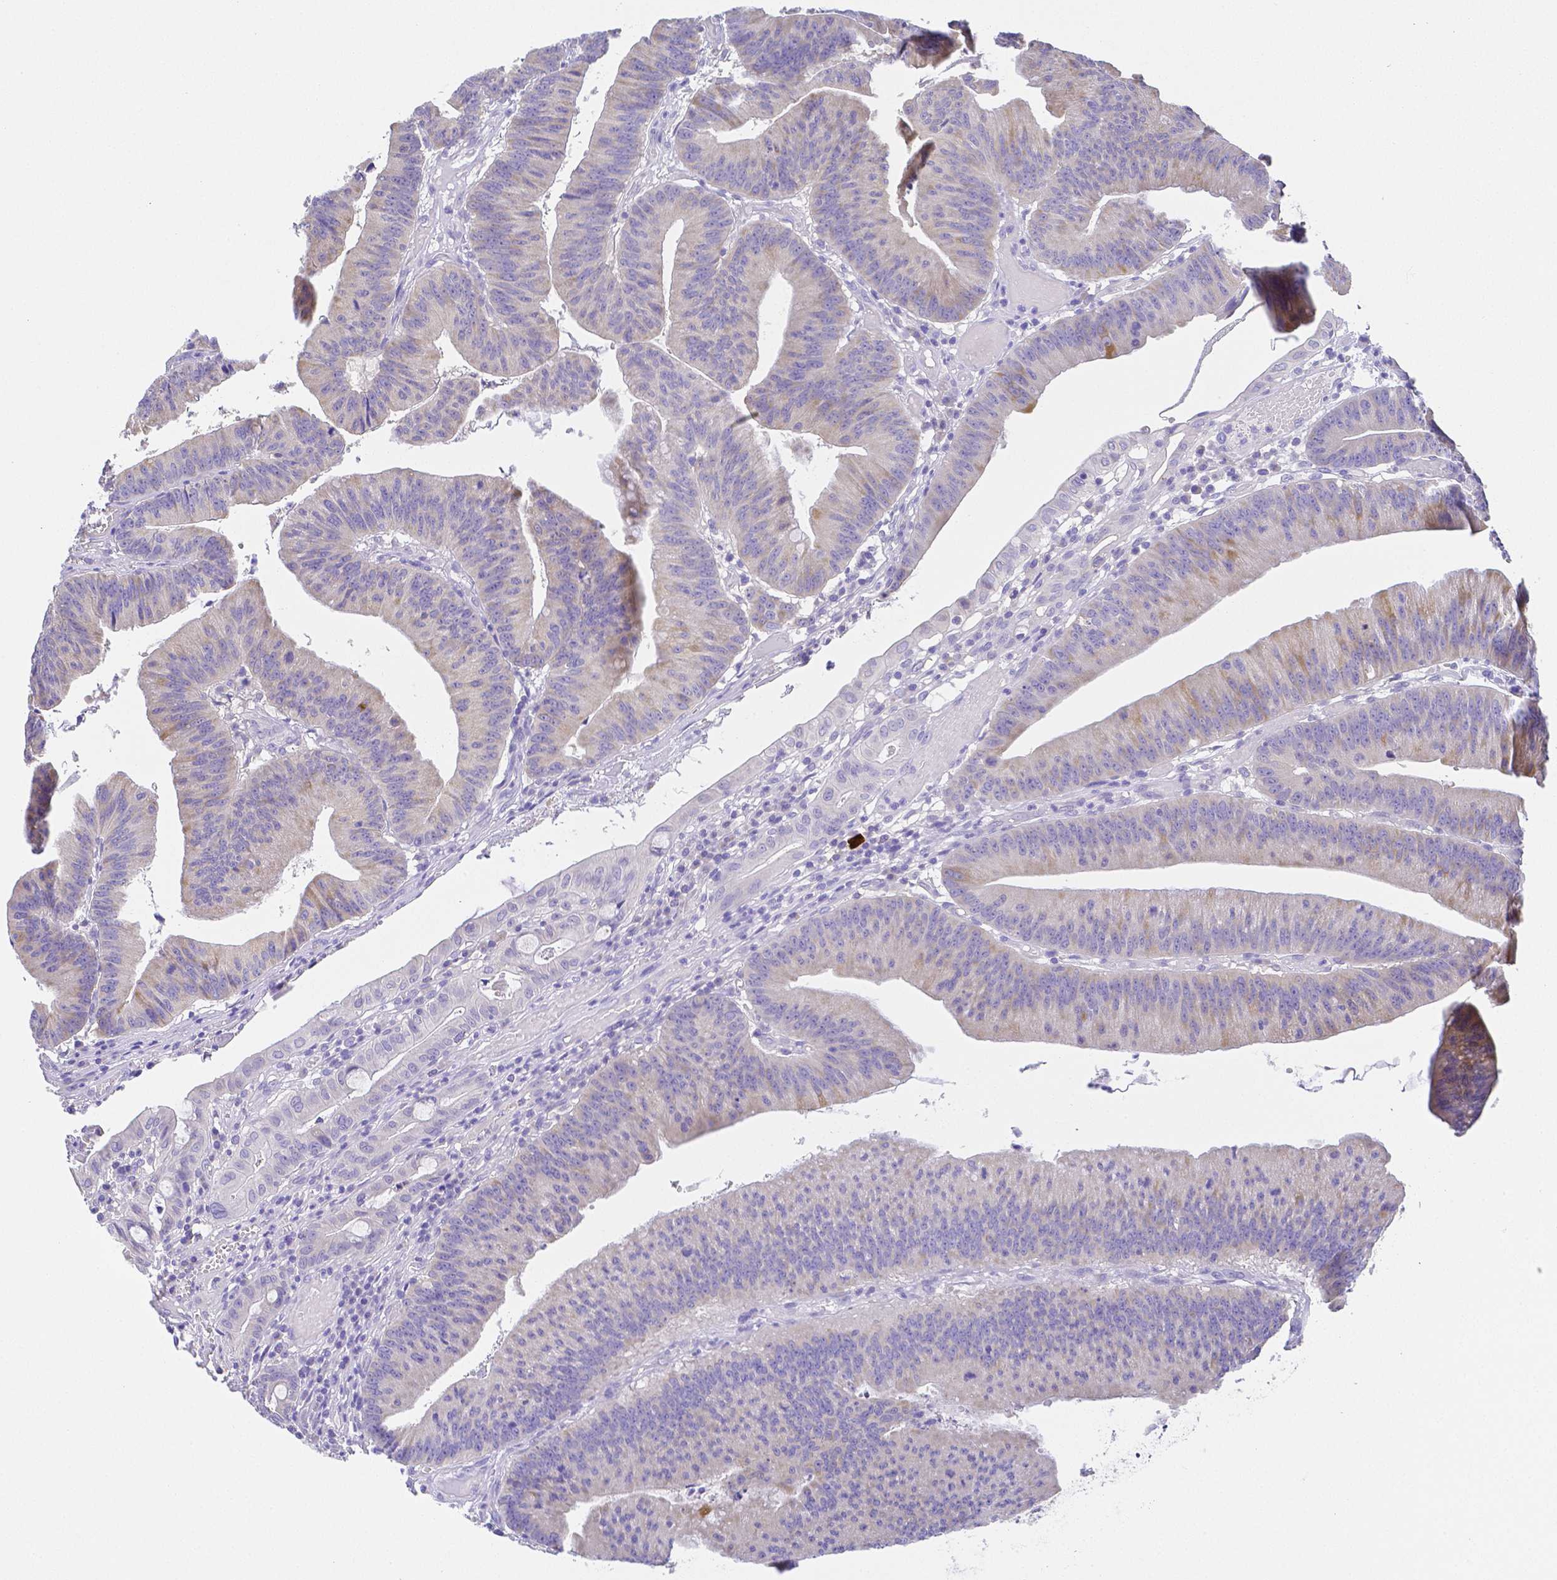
{"staining": {"intensity": "weak", "quantity": "<25%", "location": "cytoplasmic/membranous"}, "tissue": "colorectal cancer", "cell_type": "Tumor cells", "image_type": "cancer", "snomed": [{"axis": "morphology", "description": "Adenocarcinoma, NOS"}, {"axis": "topography", "description": "Colon"}], "caption": "Human colorectal adenocarcinoma stained for a protein using IHC demonstrates no positivity in tumor cells.", "gene": "ZG16B", "patient": {"sex": "female", "age": 78}}